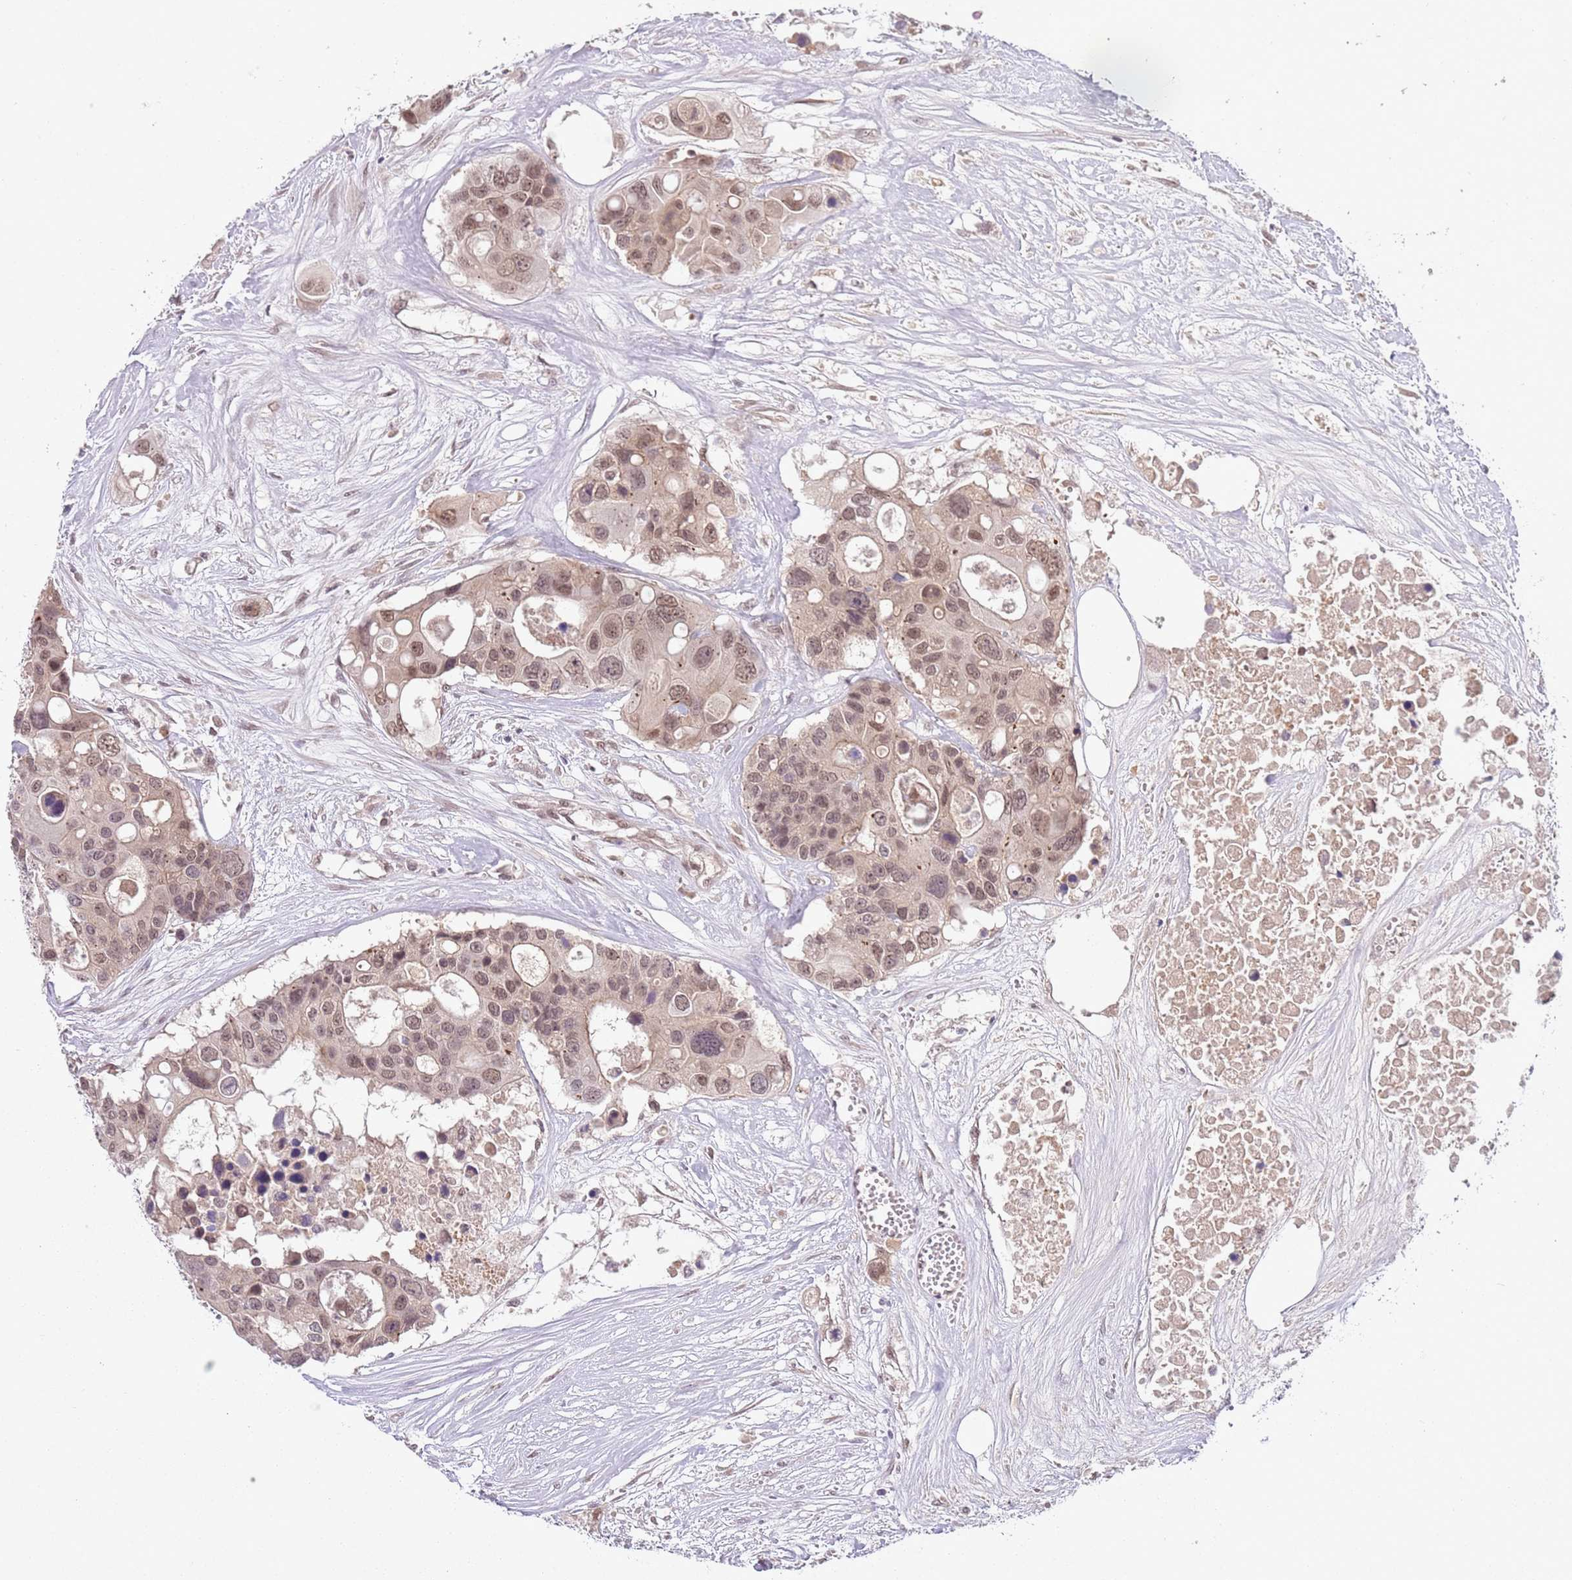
{"staining": {"intensity": "moderate", "quantity": ">75%", "location": "nuclear"}, "tissue": "colorectal cancer", "cell_type": "Tumor cells", "image_type": "cancer", "snomed": [{"axis": "morphology", "description": "Adenocarcinoma, NOS"}, {"axis": "topography", "description": "Colon"}], "caption": "Colorectal adenocarcinoma stained with a brown dye exhibits moderate nuclear positive positivity in about >75% of tumor cells.", "gene": "TM2D1", "patient": {"sex": "male", "age": 77}}